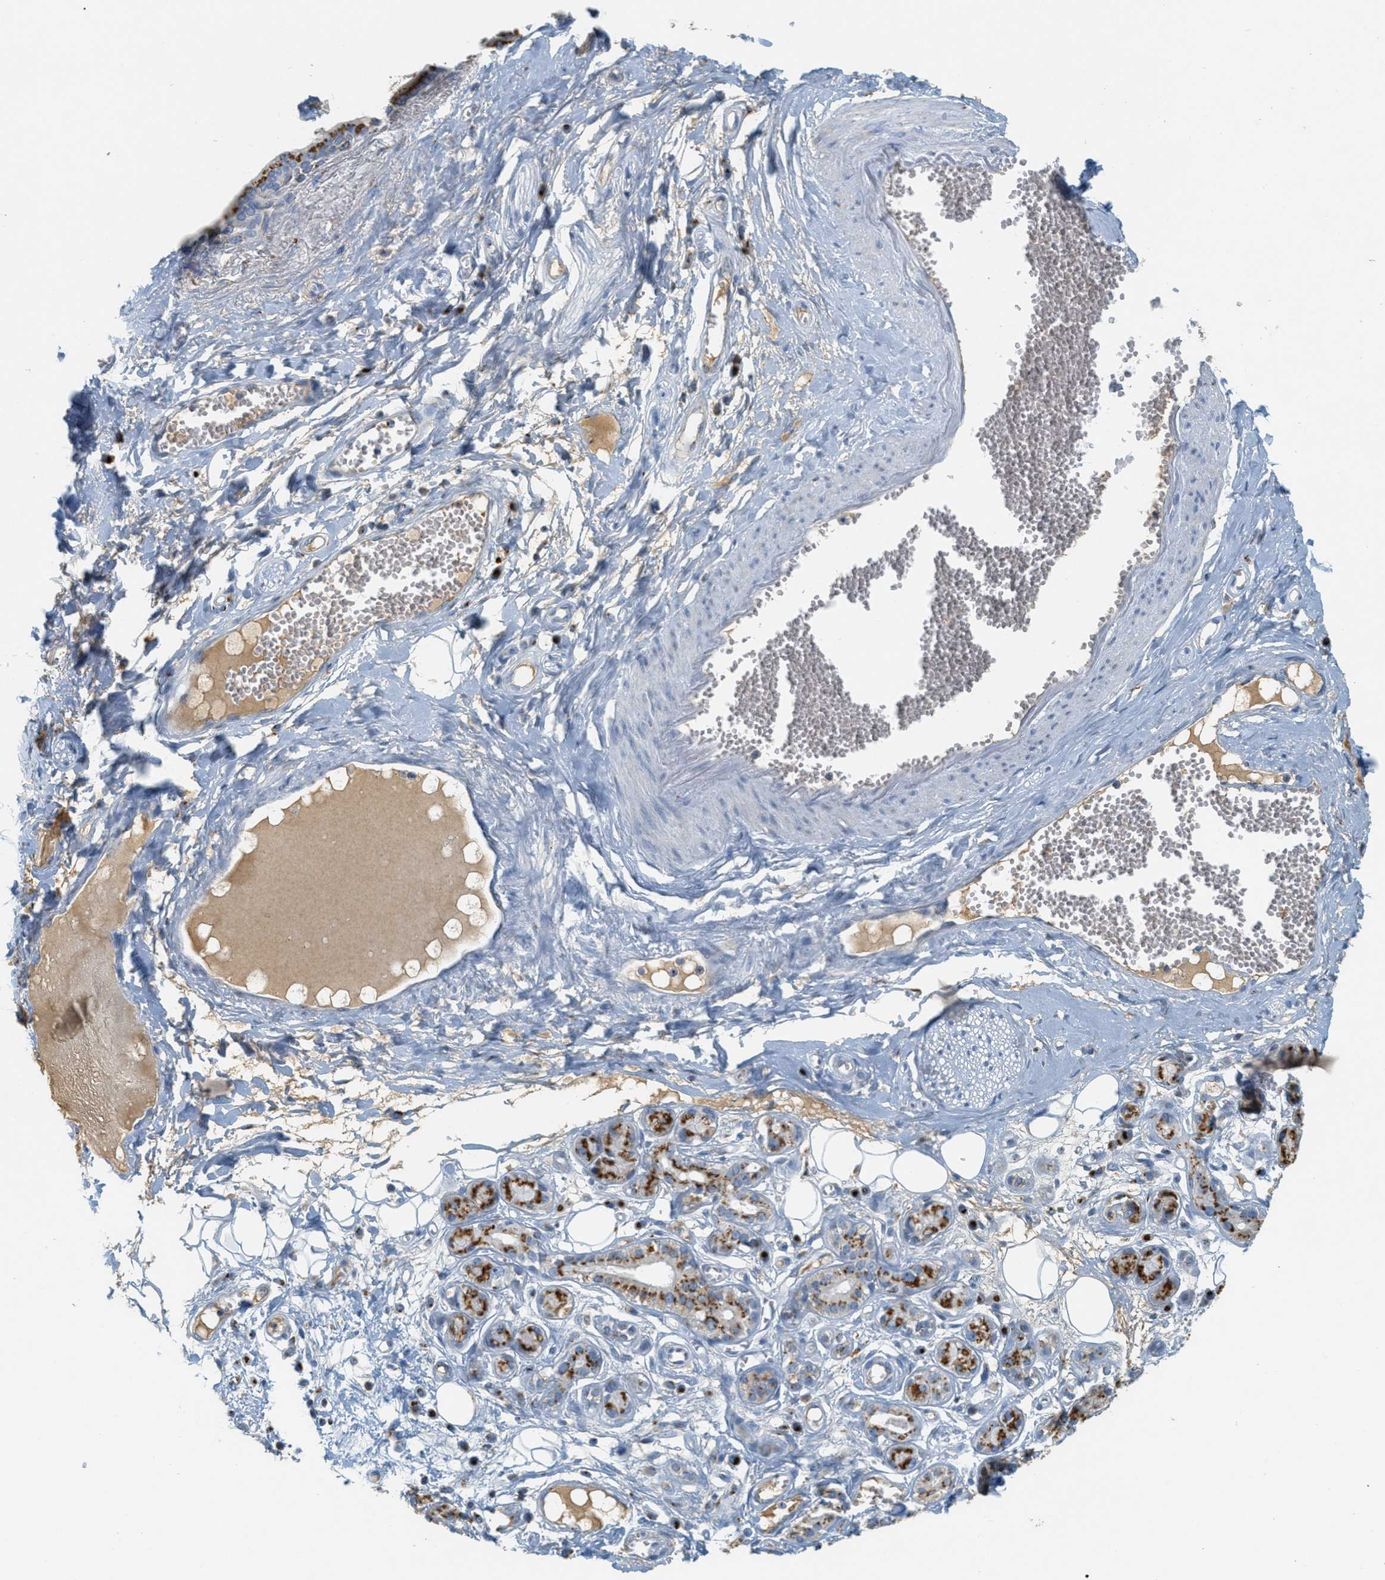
{"staining": {"intensity": "negative", "quantity": "none", "location": "none"}, "tissue": "adipose tissue", "cell_type": "Adipocytes", "image_type": "normal", "snomed": [{"axis": "morphology", "description": "Normal tissue, NOS"}, {"axis": "morphology", "description": "Inflammation, NOS"}, {"axis": "topography", "description": "Salivary gland"}, {"axis": "topography", "description": "Peripheral nerve tissue"}], "caption": "Adipocytes are negative for protein expression in unremarkable human adipose tissue.", "gene": "ENTPD4", "patient": {"sex": "female", "age": 75}}